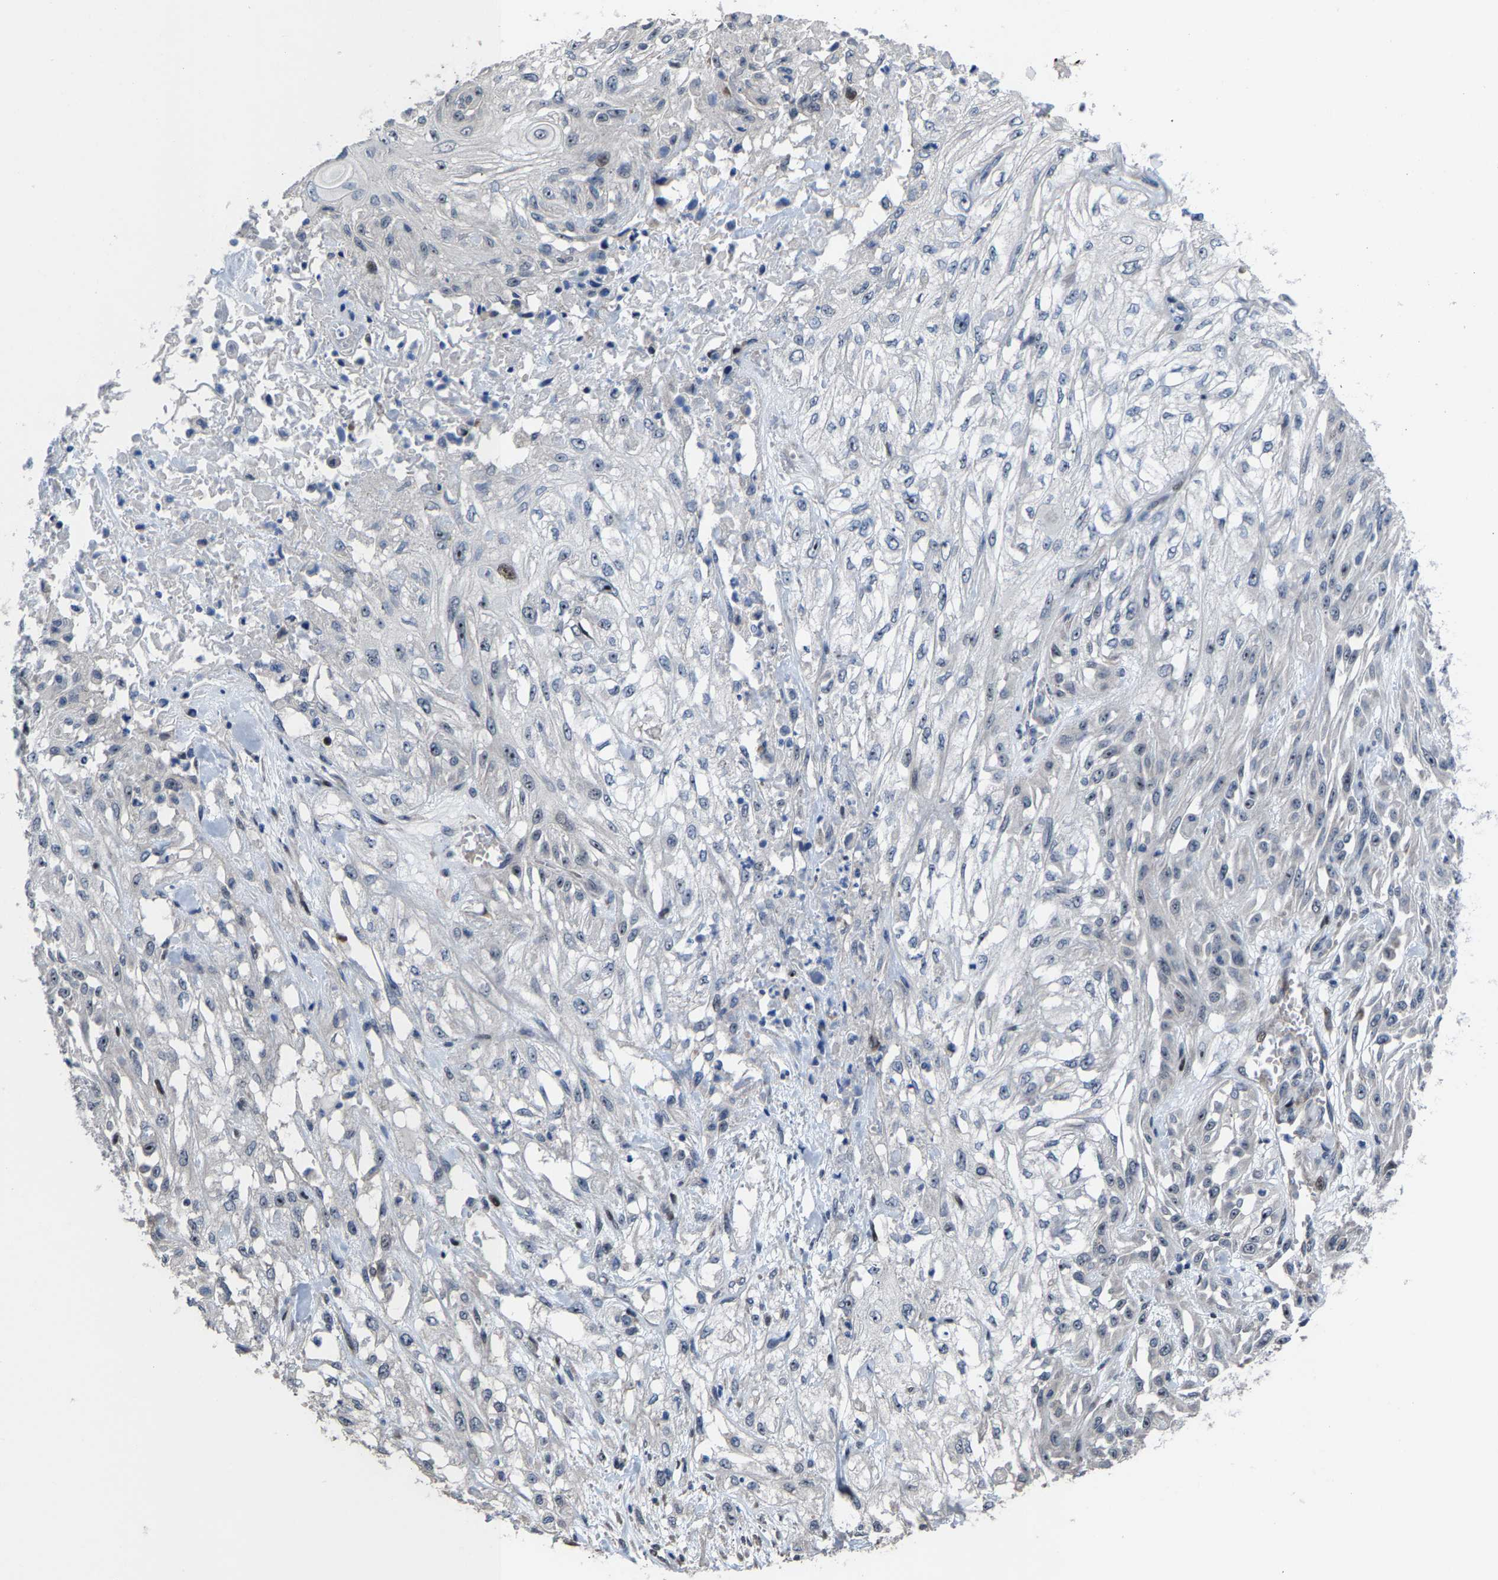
{"staining": {"intensity": "moderate", "quantity": "25%-75%", "location": "nuclear"}, "tissue": "skin cancer", "cell_type": "Tumor cells", "image_type": "cancer", "snomed": [{"axis": "morphology", "description": "Squamous cell carcinoma, NOS"}, {"axis": "morphology", "description": "Squamous cell carcinoma, metastatic, NOS"}, {"axis": "topography", "description": "Skin"}, {"axis": "topography", "description": "Lymph node"}], "caption": "Immunohistochemical staining of skin cancer (metastatic squamous cell carcinoma) displays moderate nuclear protein positivity in approximately 25%-75% of tumor cells.", "gene": "HAUS6", "patient": {"sex": "male", "age": 75}}